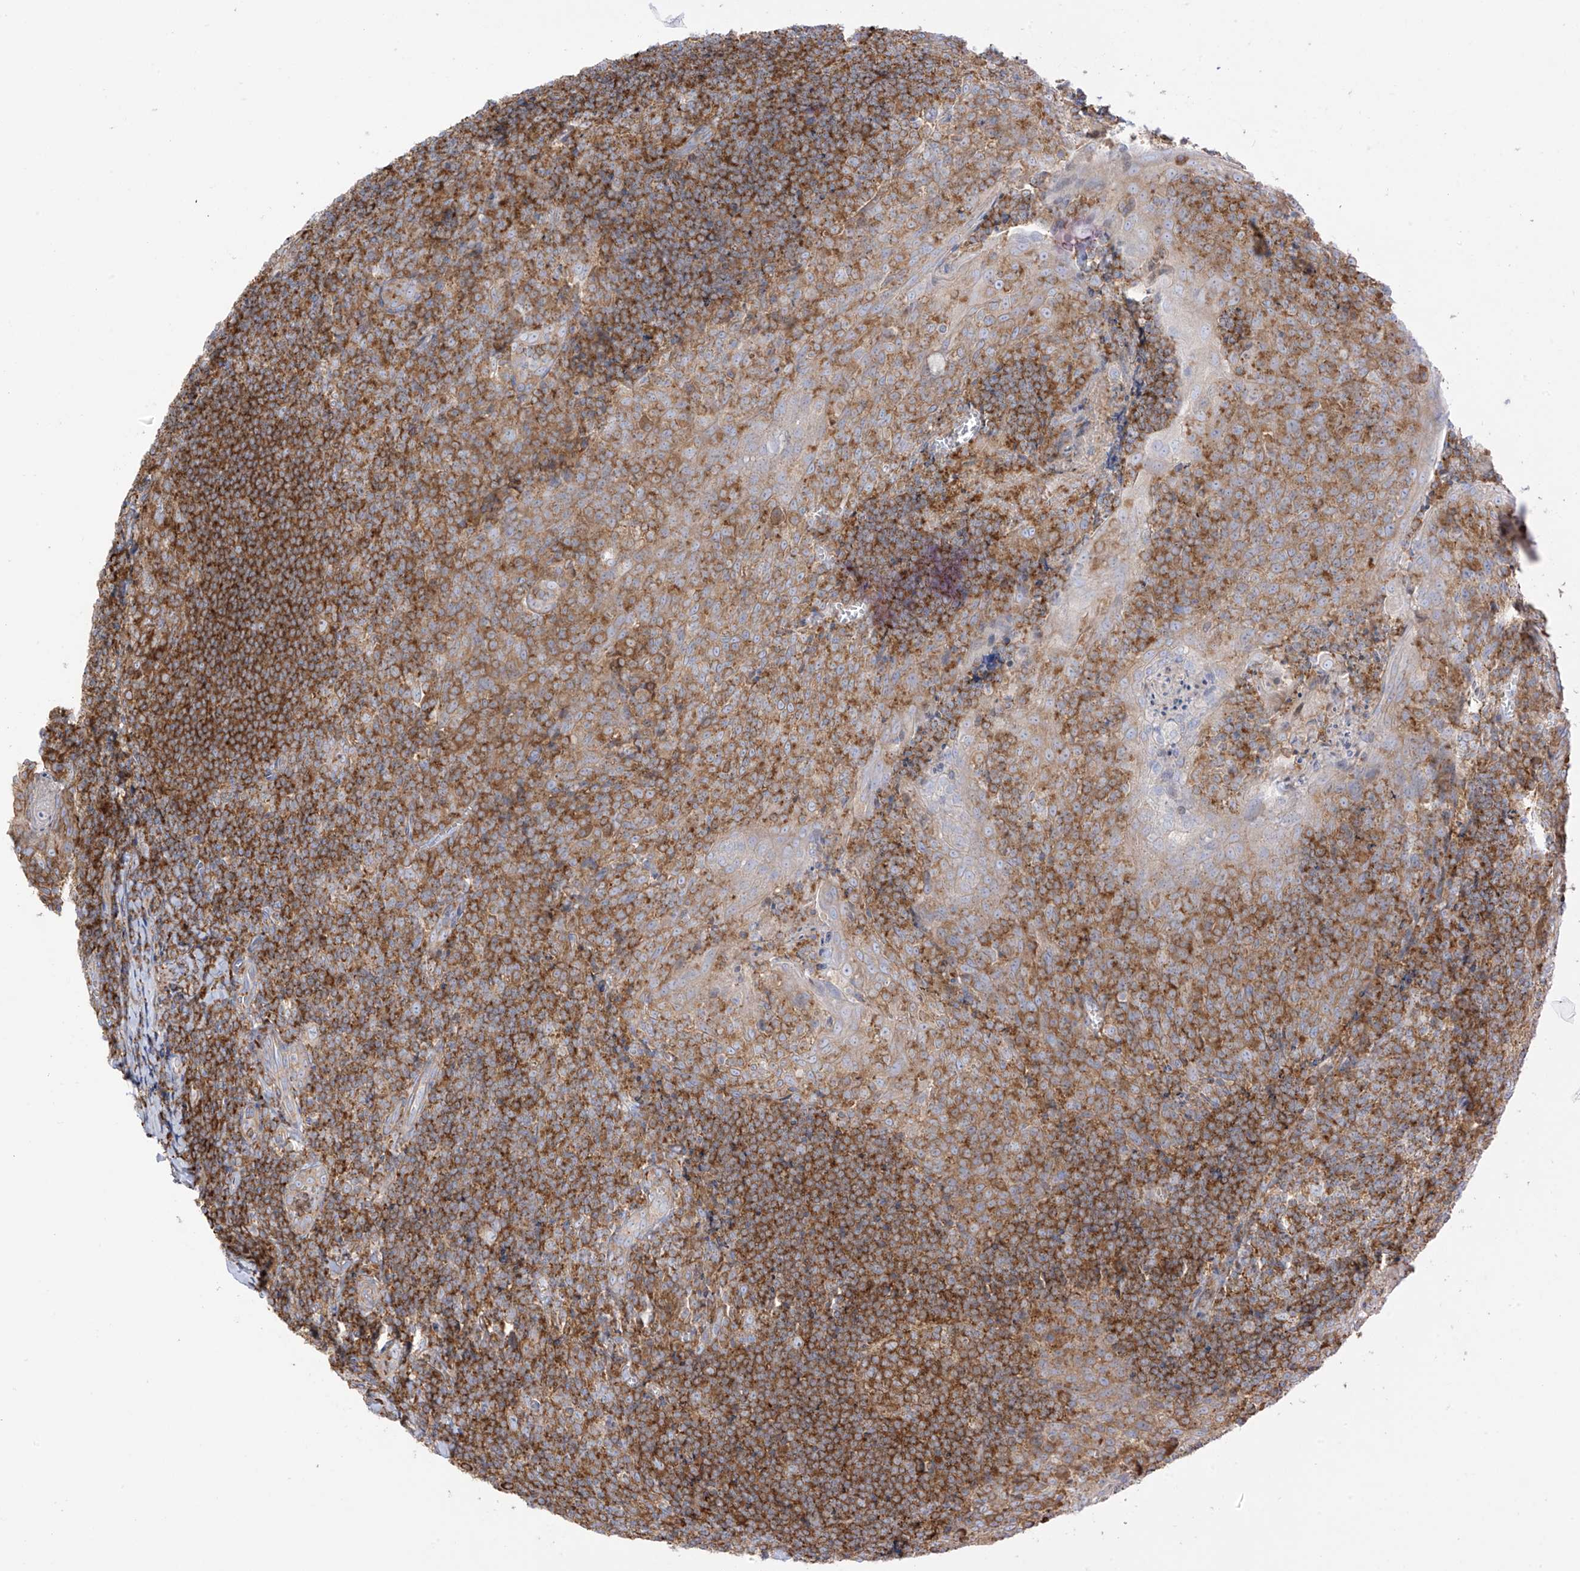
{"staining": {"intensity": "strong", "quantity": ">75%", "location": "cytoplasmic/membranous"}, "tissue": "tonsil", "cell_type": "Germinal center cells", "image_type": "normal", "snomed": [{"axis": "morphology", "description": "Normal tissue, NOS"}, {"axis": "topography", "description": "Tonsil"}], "caption": "DAB immunohistochemical staining of normal tonsil shows strong cytoplasmic/membranous protein expression in about >75% of germinal center cells. The protein of interest is stained brown, and the nuclei are stained in blue (DAB (3,3'-diaminobenzidine) IHC with brightfield microscopy, high magnification).", "gene": "XKR3", "patient": {"sex": "male", "age": 27}}